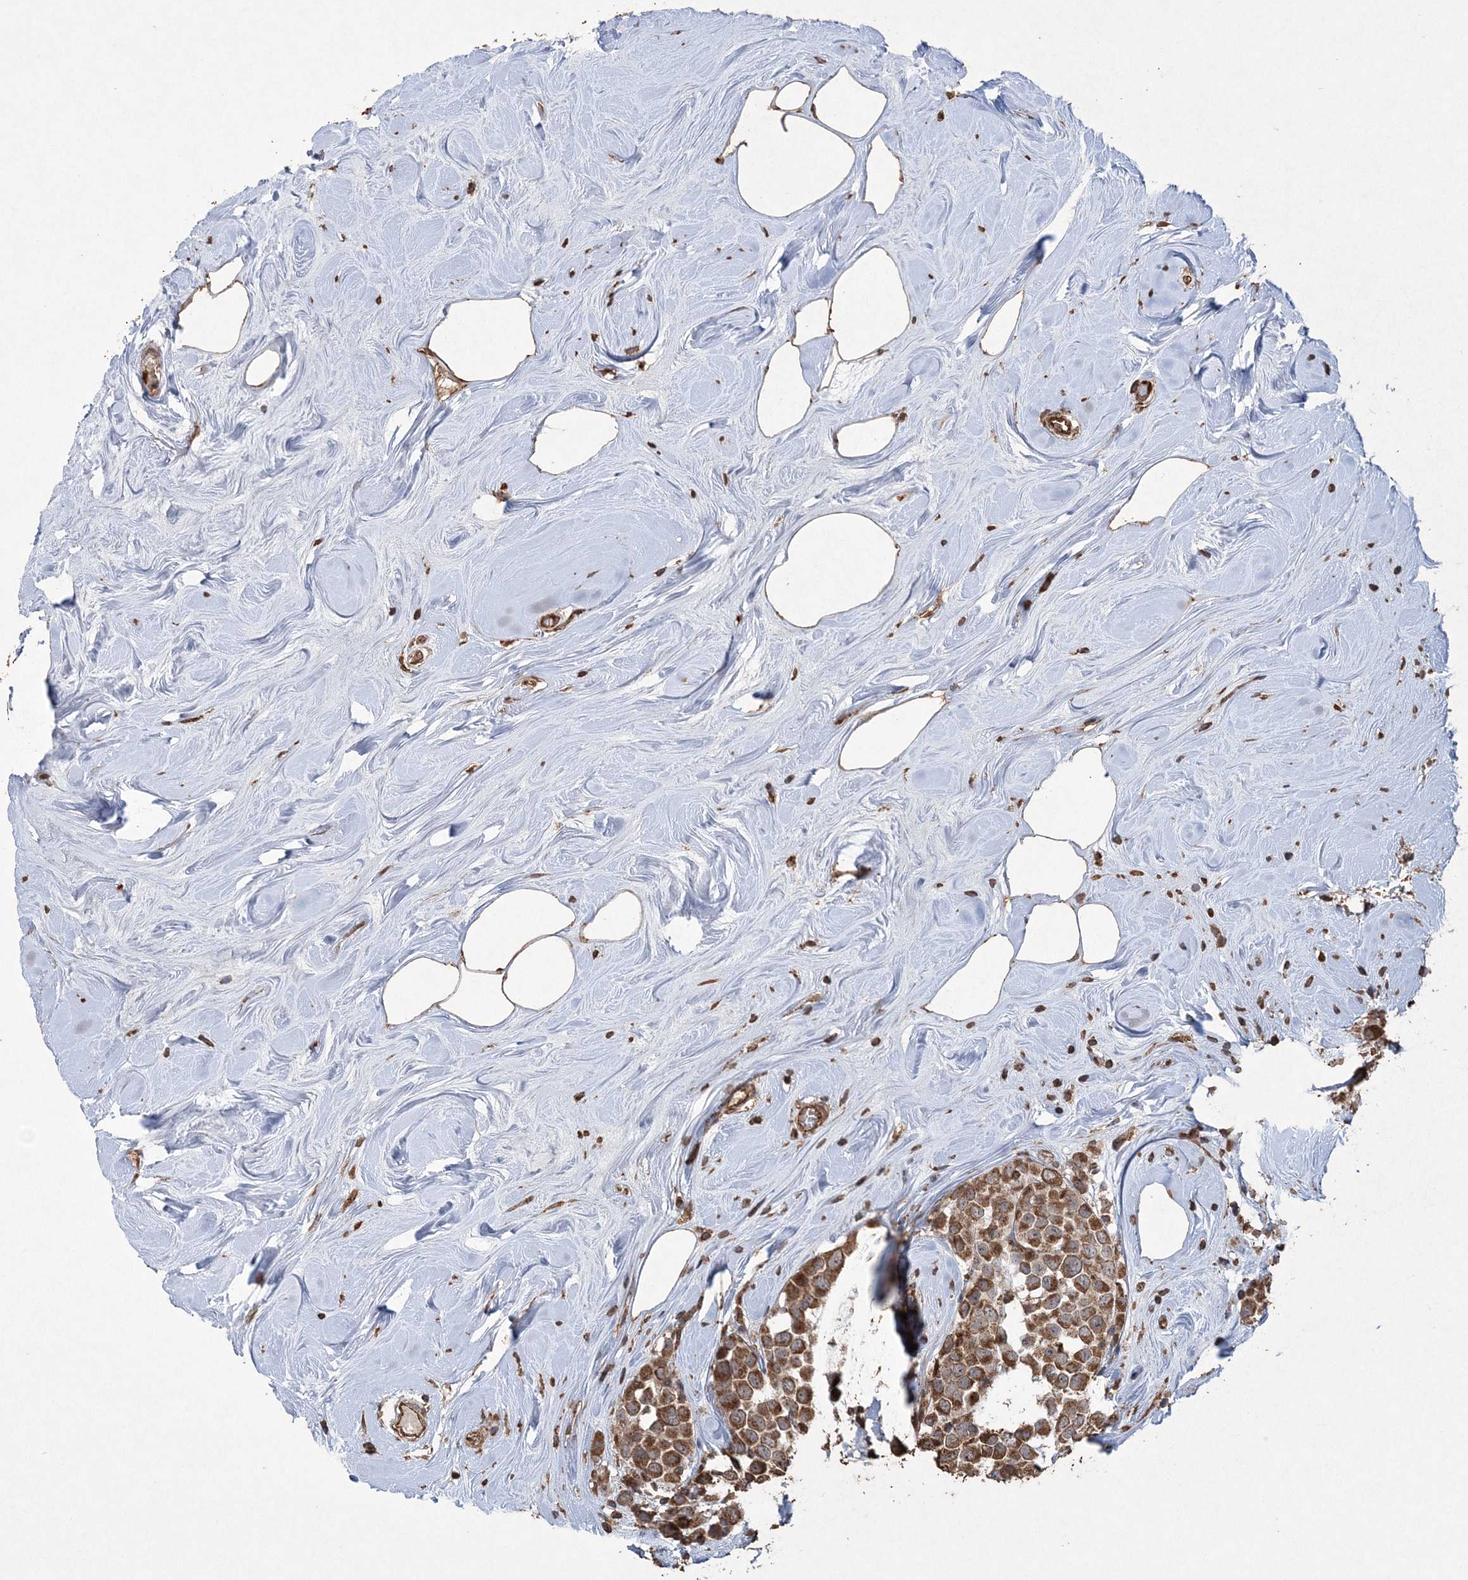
{"staining": {"intensity": "moderate", "quantity": ">75%", "location": "cytoplasmic/membranous"}, "tissue": "breast cancer", "cell_type": "Tumor cells", "image_type": "cancer", "snomed": [{"axis": "morphology", "description": "Duct carcinoma"}, {"axis": "topography", "description": "Breast"}], "caption": "Immunohistochemical staining of human breast invasive ductal carcinoma reveals moderate cytoplasmic/membranous protein positivity in about >75% of tumor cells. The staining was performed using DAB (3,3'-diaminobenzidine), with brown indicating positive protein expression. Nuclei are stained blue with hematoxylin.", "gene": "TTC7A", "patient": {"sex": "female", "age": 61}}